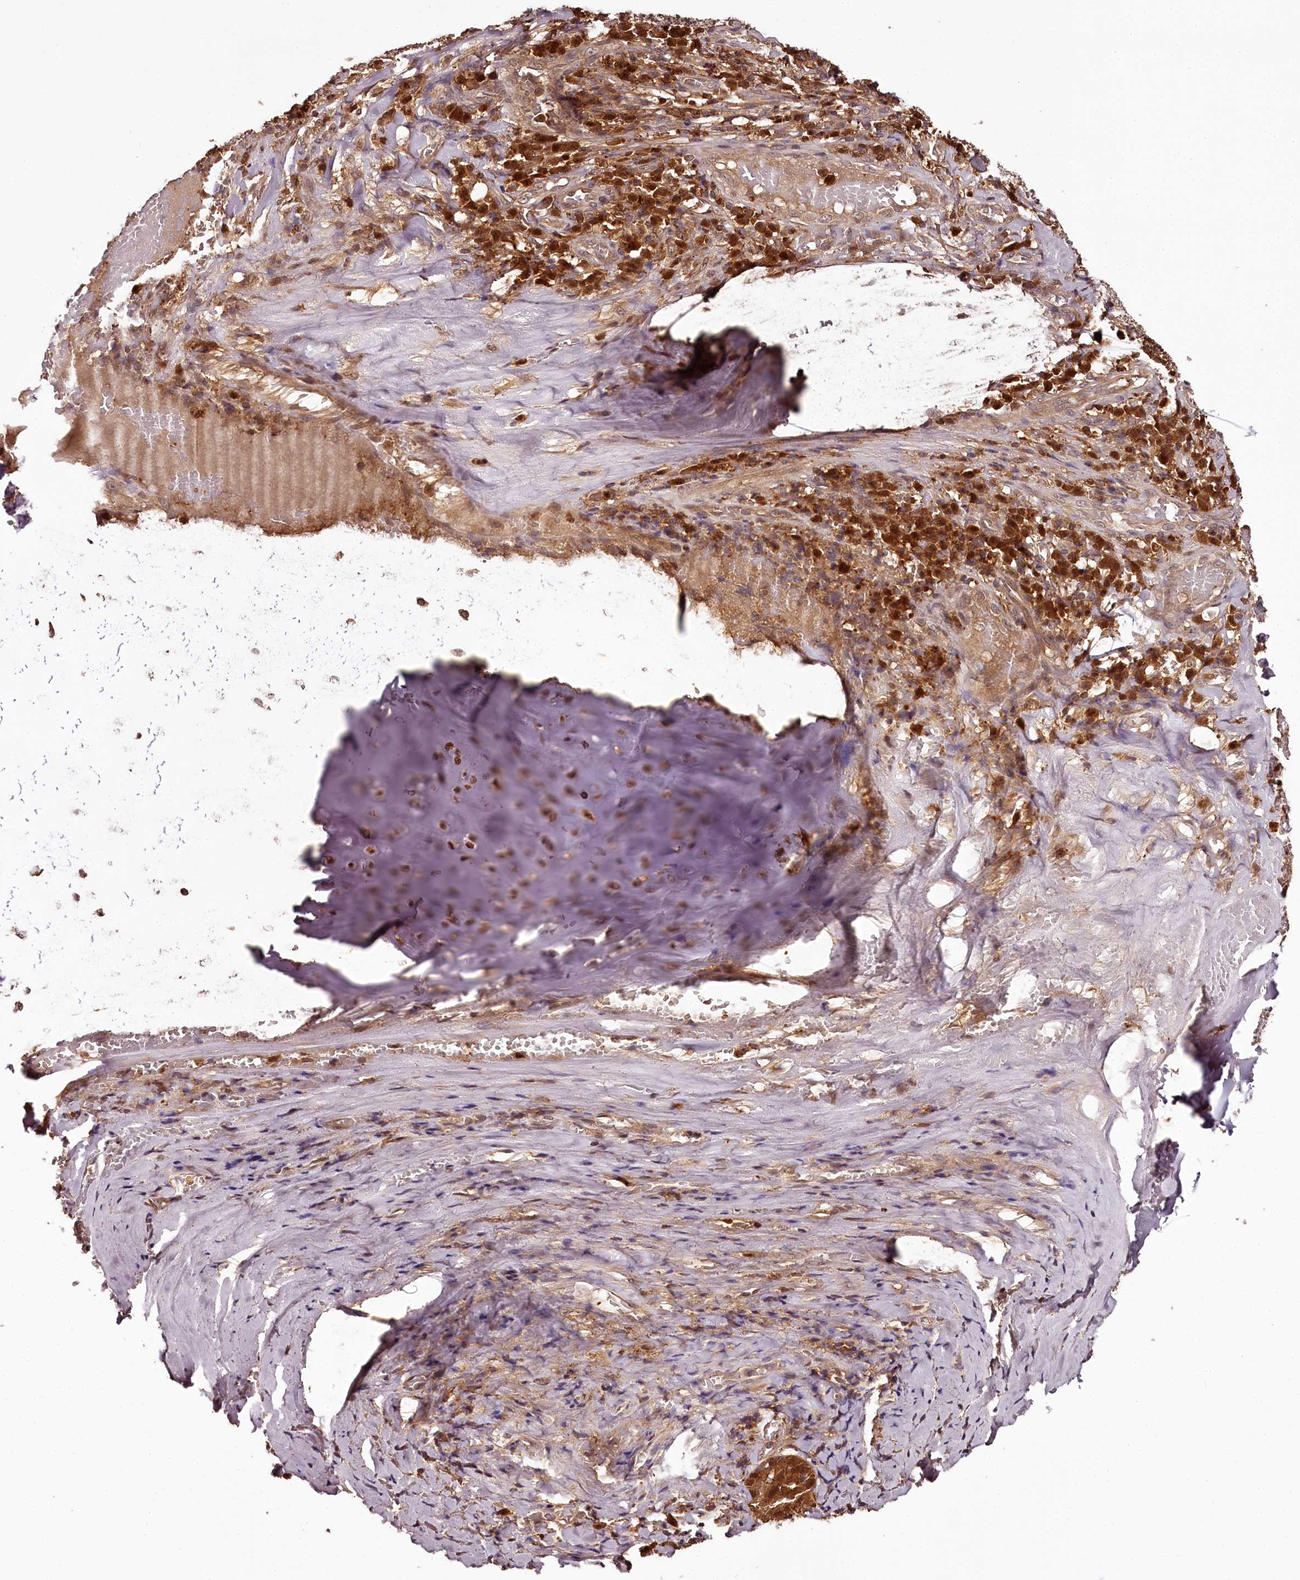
{"staining": {"intensity": "moderate", "quantity": "25%-75%", "location": "cytoplasmic/membranous,nuclear"}, "tissue": "adipose tissue", "cell_type": "Adipocytes", "image_type": "normal", "snomed": [{"axis": "morphology", "description": "Normal tissue, NOS"}, {"axis": "morphology", "description": "Basal cell carcinoma"}, {"axis": "topography", "description": "Cartilage tissue"}, {"axis": "topography", "description": "Nasopharynx"}, {"axis": "topography", "description": "Oral tissue"}], "caption": "The immunohistochemical stain shows moderate cytoplasmic/membranous,nuclear staining in adipocytes of benign adipose tissue.", "gene": "TTC12", "patient": {"sex": "female", "age": 77}}